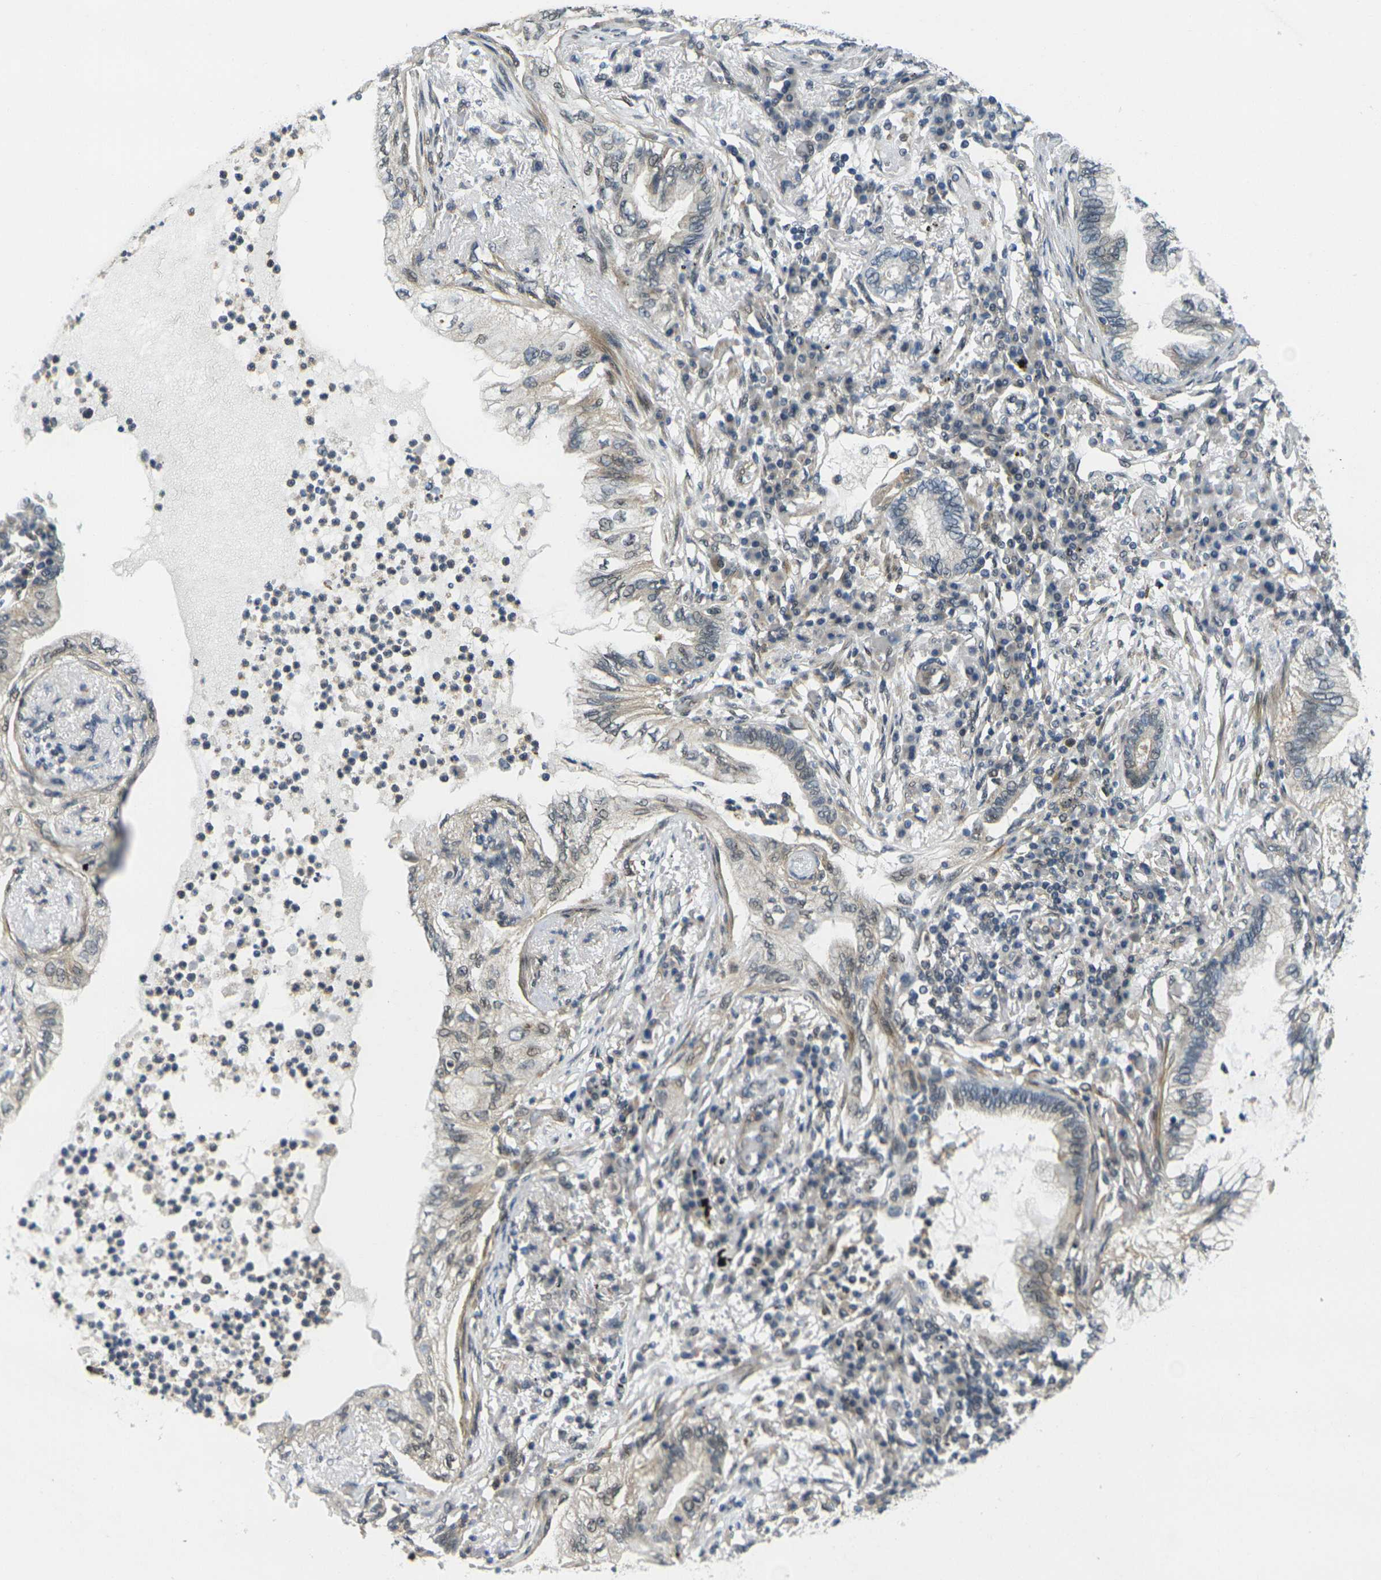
{"staining": {"intensity": "weak", "quantity": "<25%", "location": "cytoplasmic/membranous,nuclear"}, "tissue": "lung cancer", "cell_type": "Tumor cells", "image_type": "cancer", "snomed": [{"axis": "morphology", "description": "Normal tissue, NOS"}, {"axis": "morphology", "description": "Adenocarcinoma, NOS"}, {"axis": "topography", "description": "Bronchus"}, {"axis": "topography", "description": "Lung"}], "caption": "IHC of lung cancer reveals no expression in tumor cells.", "gene": "KCTD10", "patient": {"sex": "female", "age": 70}}